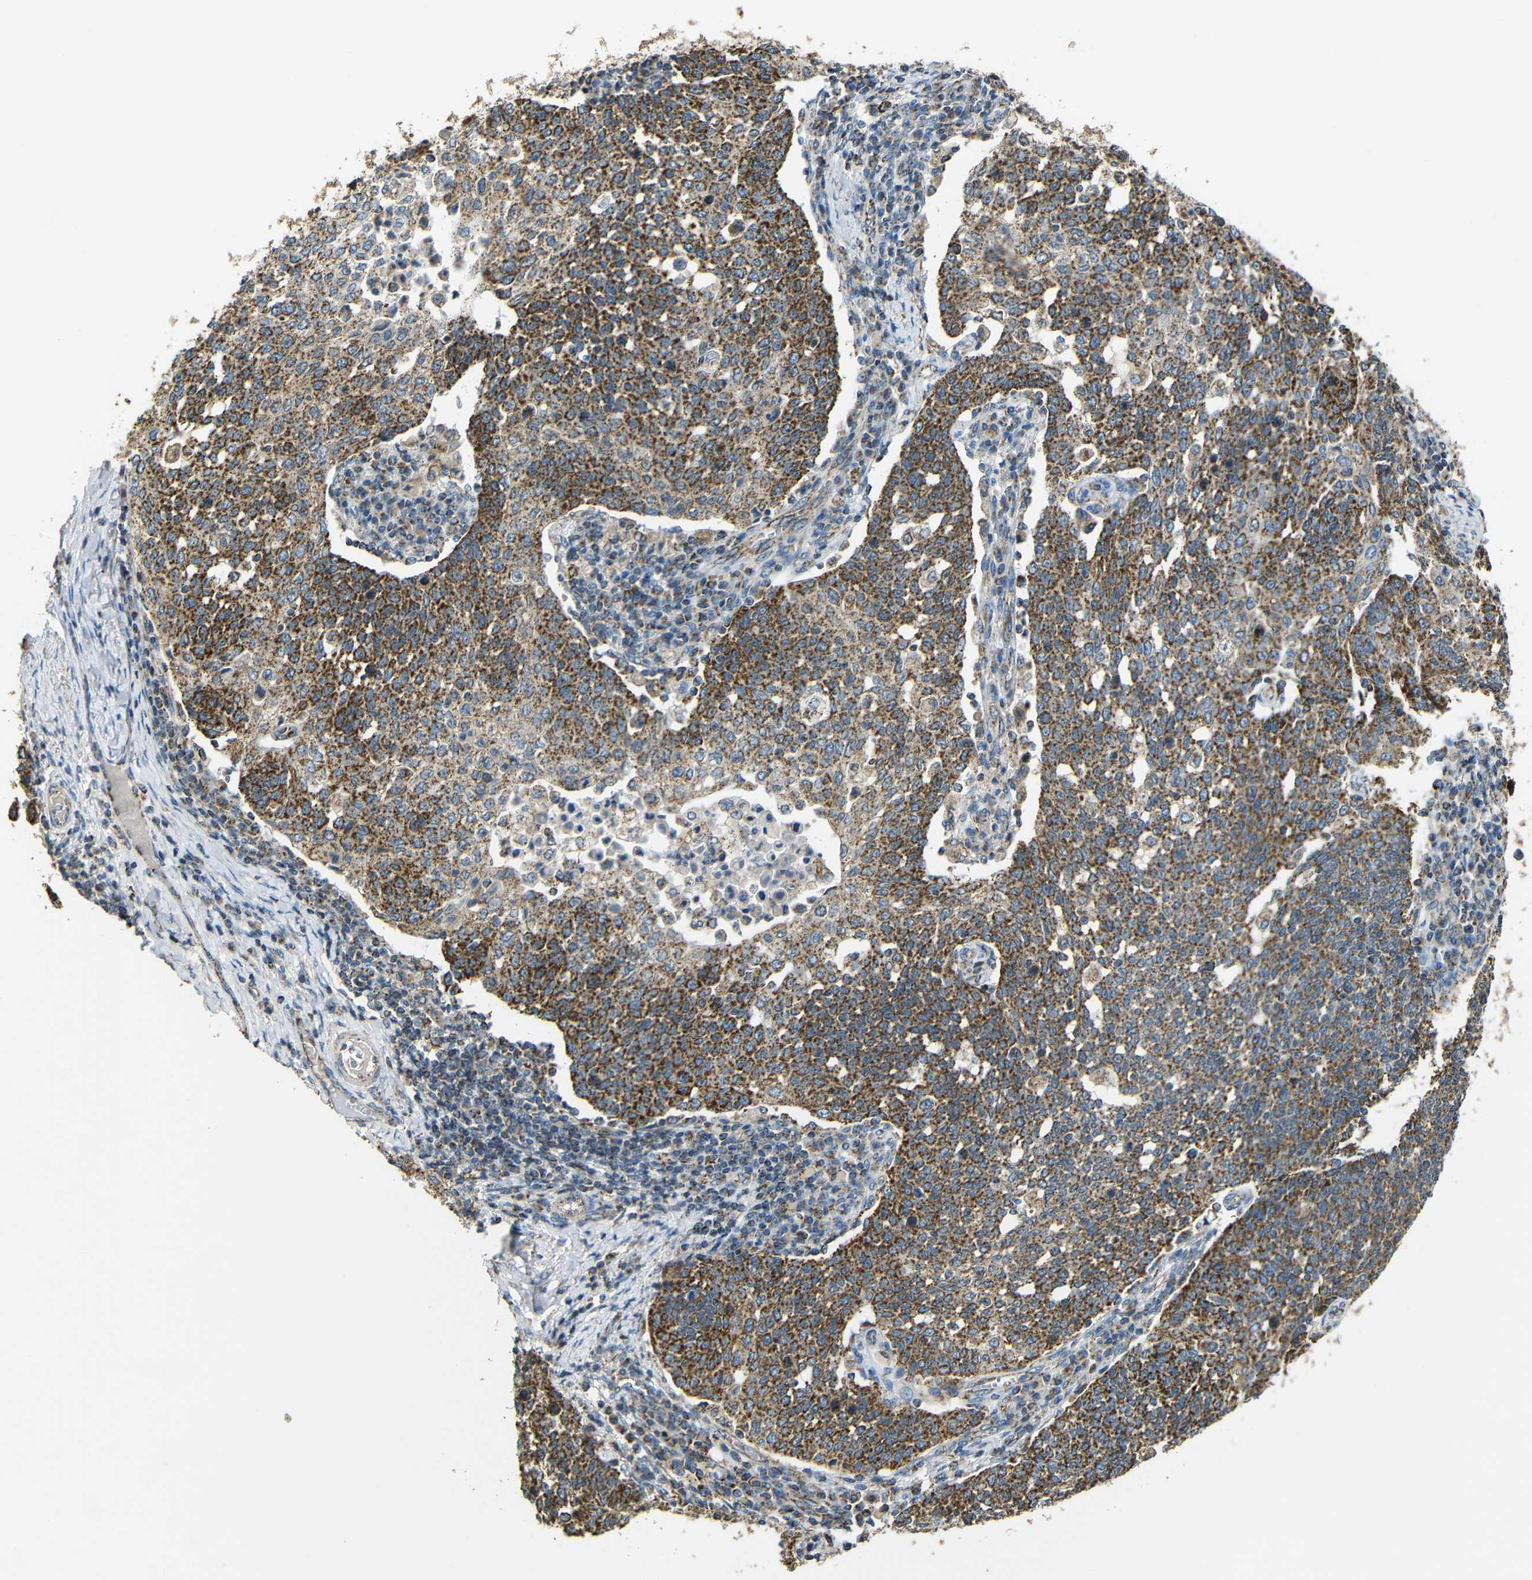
{"staining": {"intensity": "strong", "quantity": ">75%", "location": "cytoplasmic/membranous"}, "tissue": "cervical cancer", "cell_type": "Tumor cells", "image_type": "cancer", "snomed": [{"axis": "morphology", "description": "Squamous cell carcinoma, NOS"}, {"axis": "topography", "description": "Cervix"}], "caption": "Immunohistochemical staining of cervical squamous cell carcinoma exhibits high levels of strong cytoplasmic/membranous positivity in approximately >75% of tumor cells. Nuclei are stained in blue.", "gene": "NR3C2", "patient": {"sex": "female", "age": 34}}